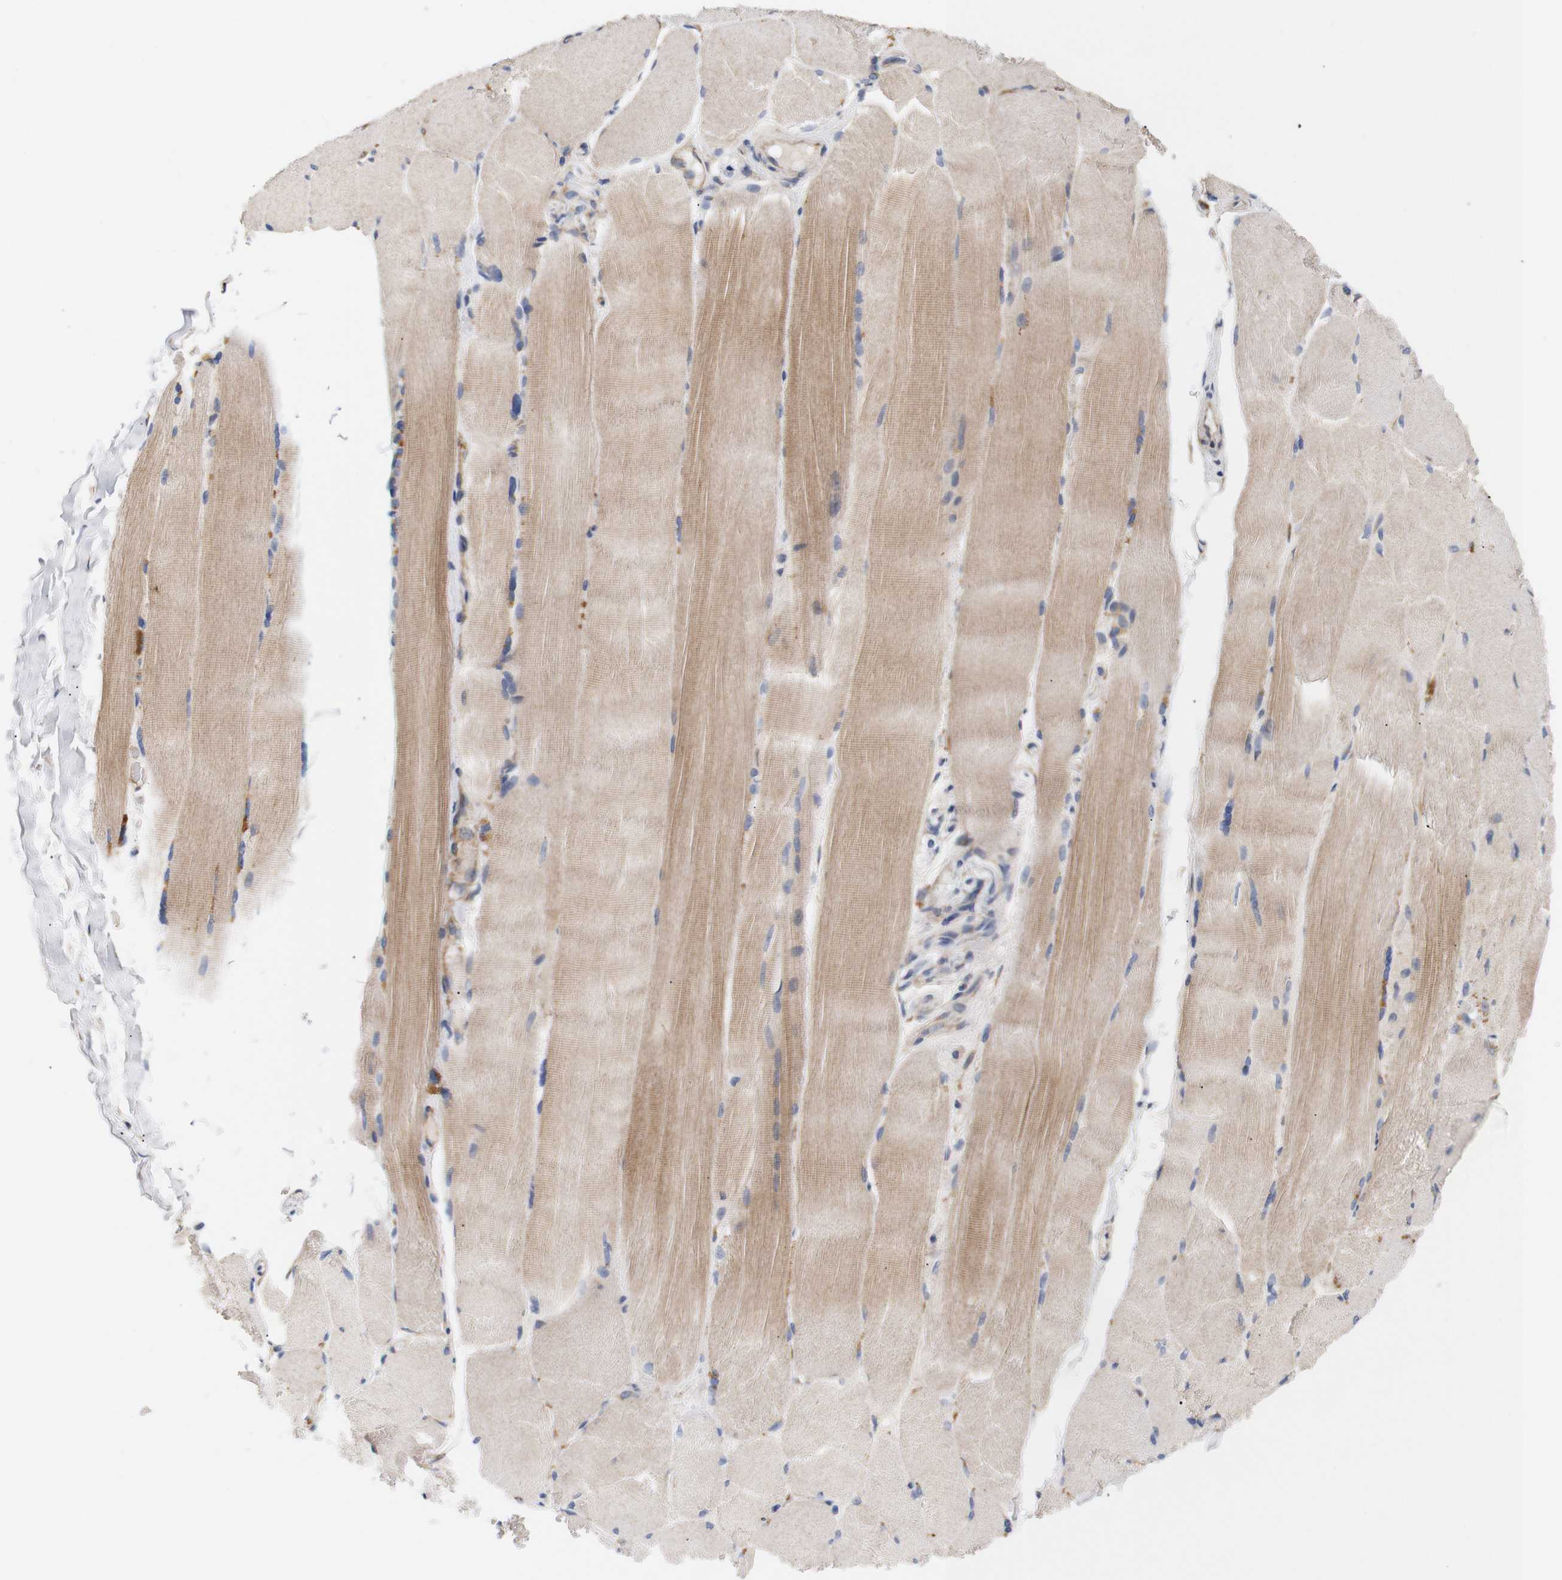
{"staining": {"intensity": "moderate", "quantity": ">75%", "location": "cytoplasmic/membranous"}, "tissue": "skeletal muscle", "cell_type": "Myocytes", "image_type": "normal", "snomed": [{"axis": "morphology", "description": "Normal tissue, NOS"}, {"axis": "topography", "description": "Skin"}, {"axis": "topography", "description": "Skeletal muscle"}], "caption": "This is an image of immunohistochemistry staining of benign skeletal muscle, which shows moderate positivity in the cytoplasmic/membranous of myocytes.", "gene": "TRIM5", "patient": {"sex": "male", "age": 83}}